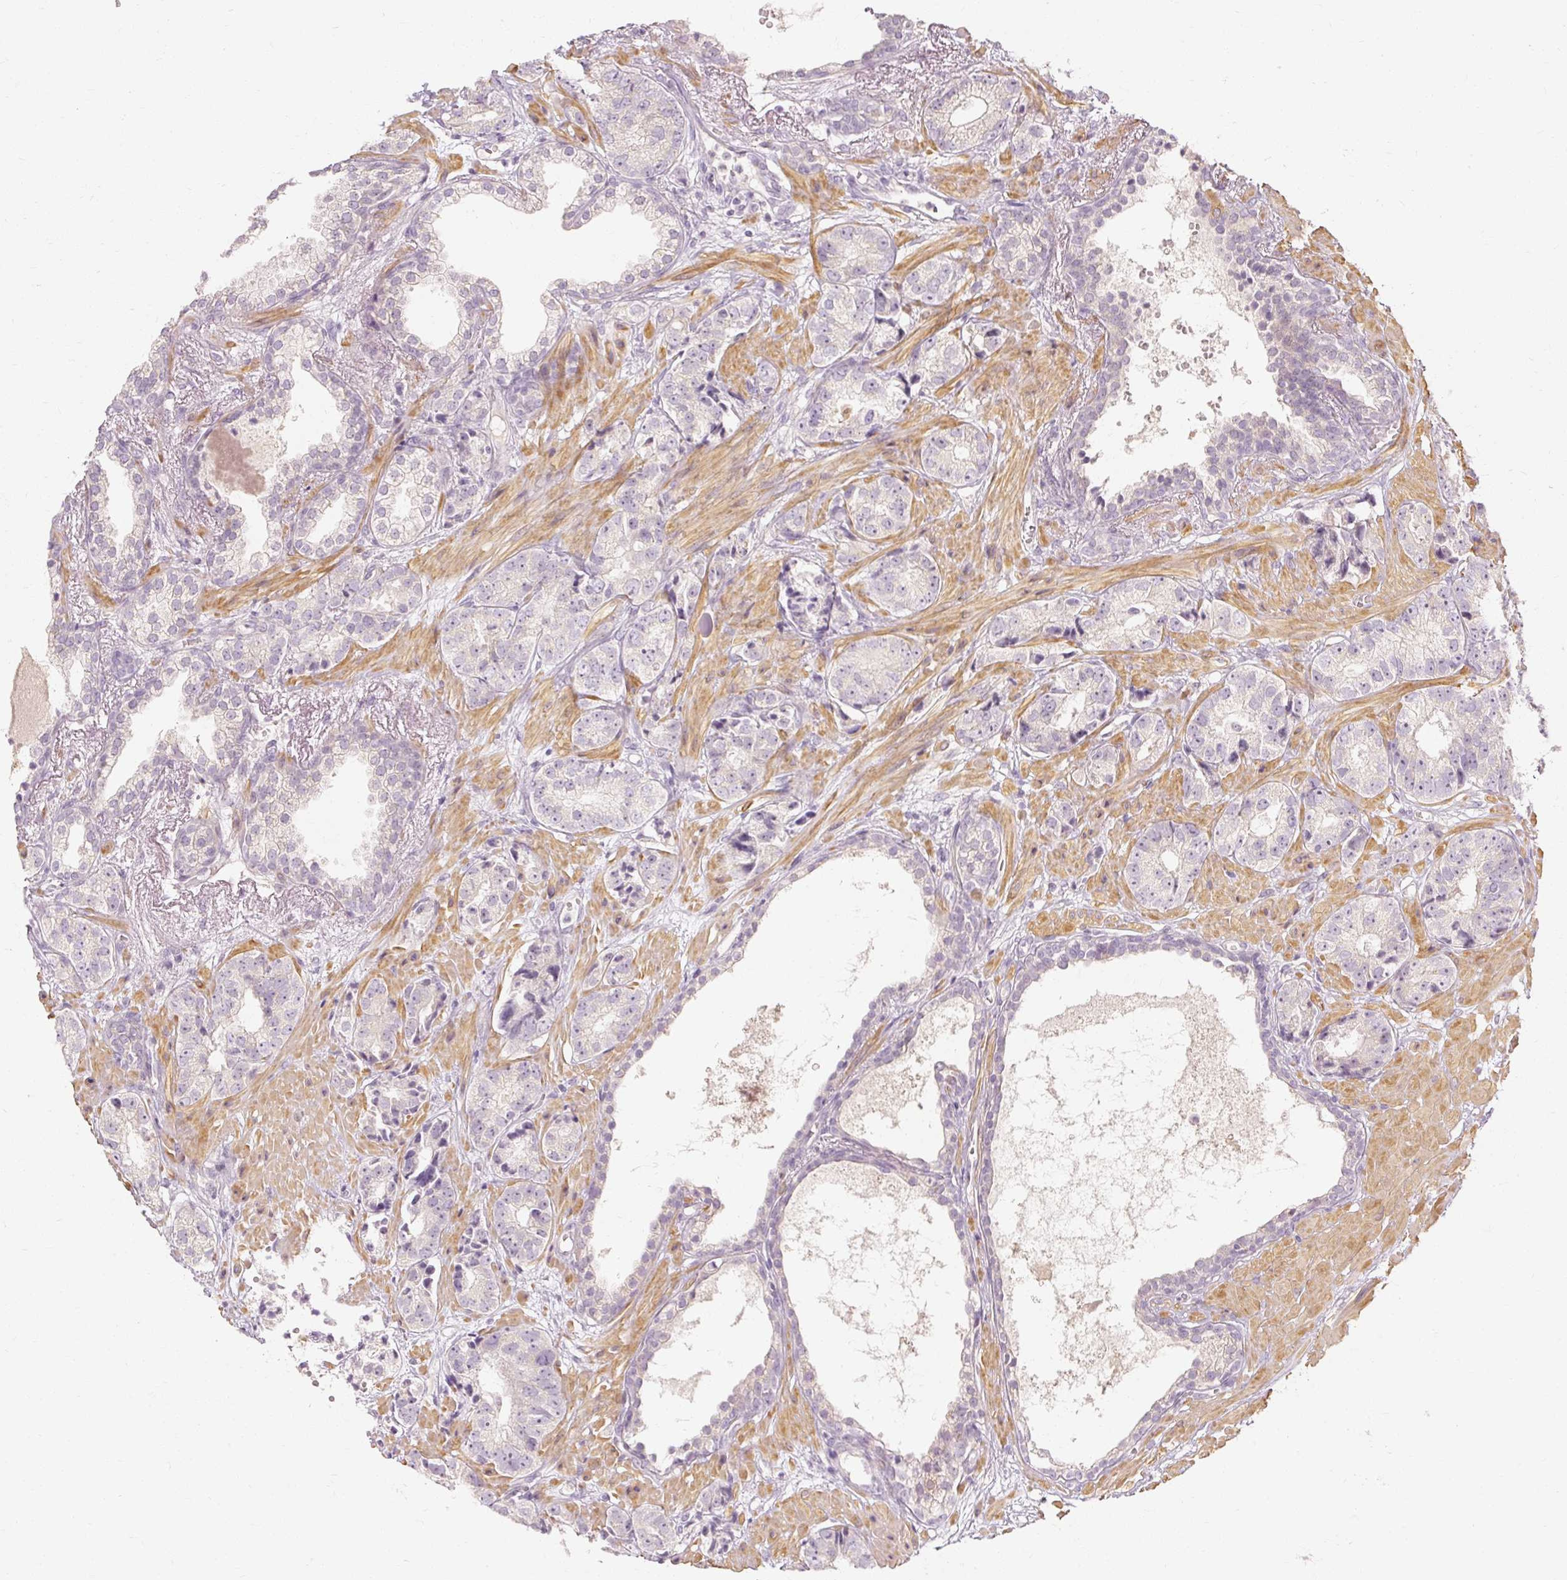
{"staining": {"intensity": "negative", "quantity": "none", "location": "none"}, "tissue": "prostate cancer", "cell_type": "Tumor cells", "image_type": "cancer", "snomed": [{"axis": "morphology", "description": "Adenocarcinoma, High grade"}, {"axis": "topography", "description": "Prostate"}], "caption": "DAB (3,3'-diaminobenzidine) immunohistochemical staining of prostate cancer demonstrates no significant positivity in tumor cells.", "gene": "CAPN3", "patient": {"sex": "male", "age": 71}}